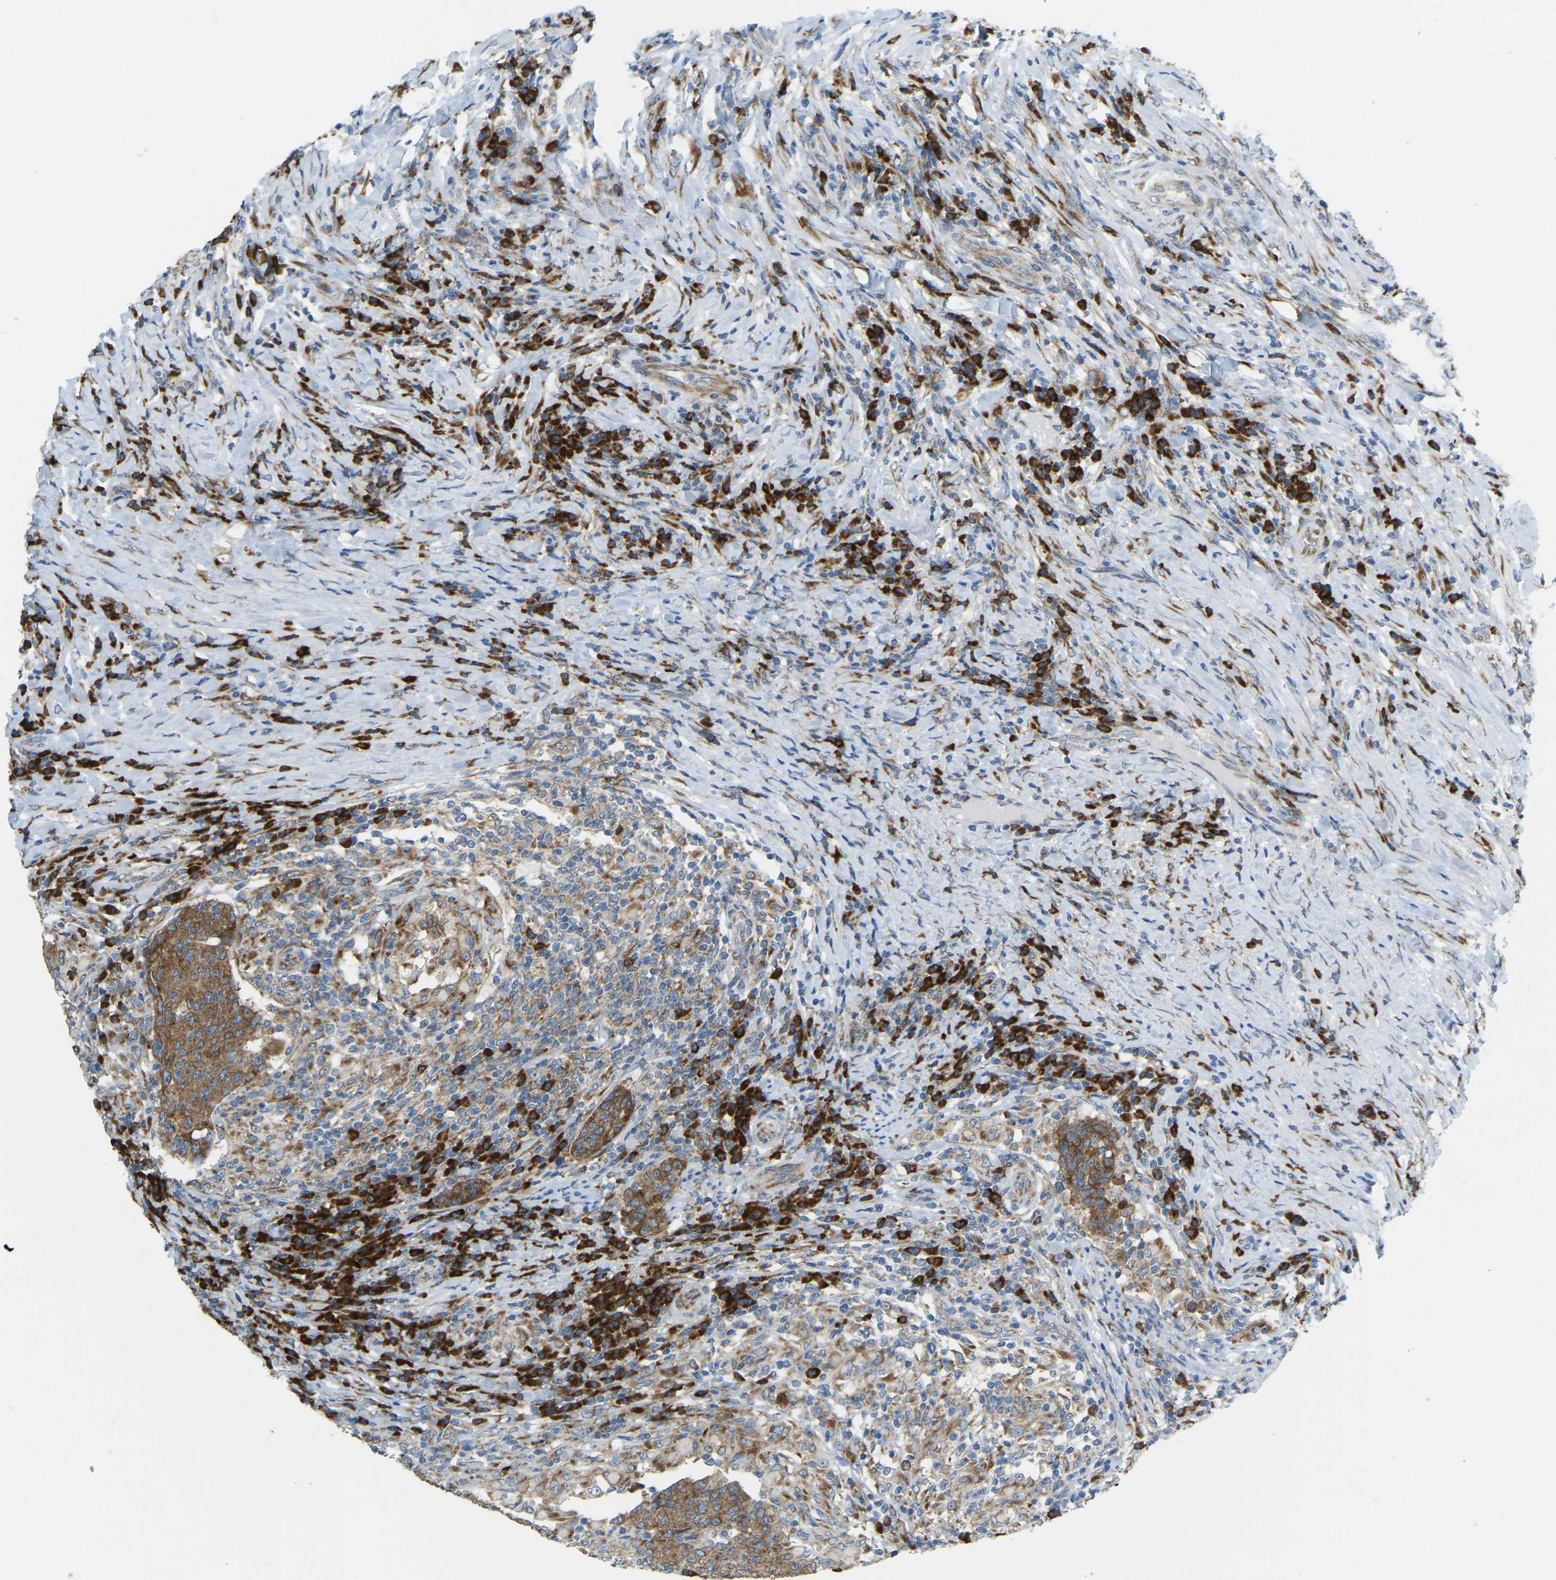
{"staining": {"intensity": "moderate", "quantity": ">75%", "location": "cytoplasmic/membranous"}, "tissue": "colorectal cancer", "cell_type": "Tumor cells", "image_type": "cancer", "snomed": [{"axis": "morphology", "description": "Normal tissue, NOS"}, {"axis": "morphology", "description": "Adenocarcinoma, NOS"}, {"axis": "topography", "description": "Colon"}], "caption": "A high-resolution micrograph shows immunohistochemistry staining of colorectal cancer (adenocarcinoma), which displays moderate cytoplasmic/membranous expression in about >75% of tumor cells.", "gene": "SND1", "patient": {"sex": "female", "age": 75}}